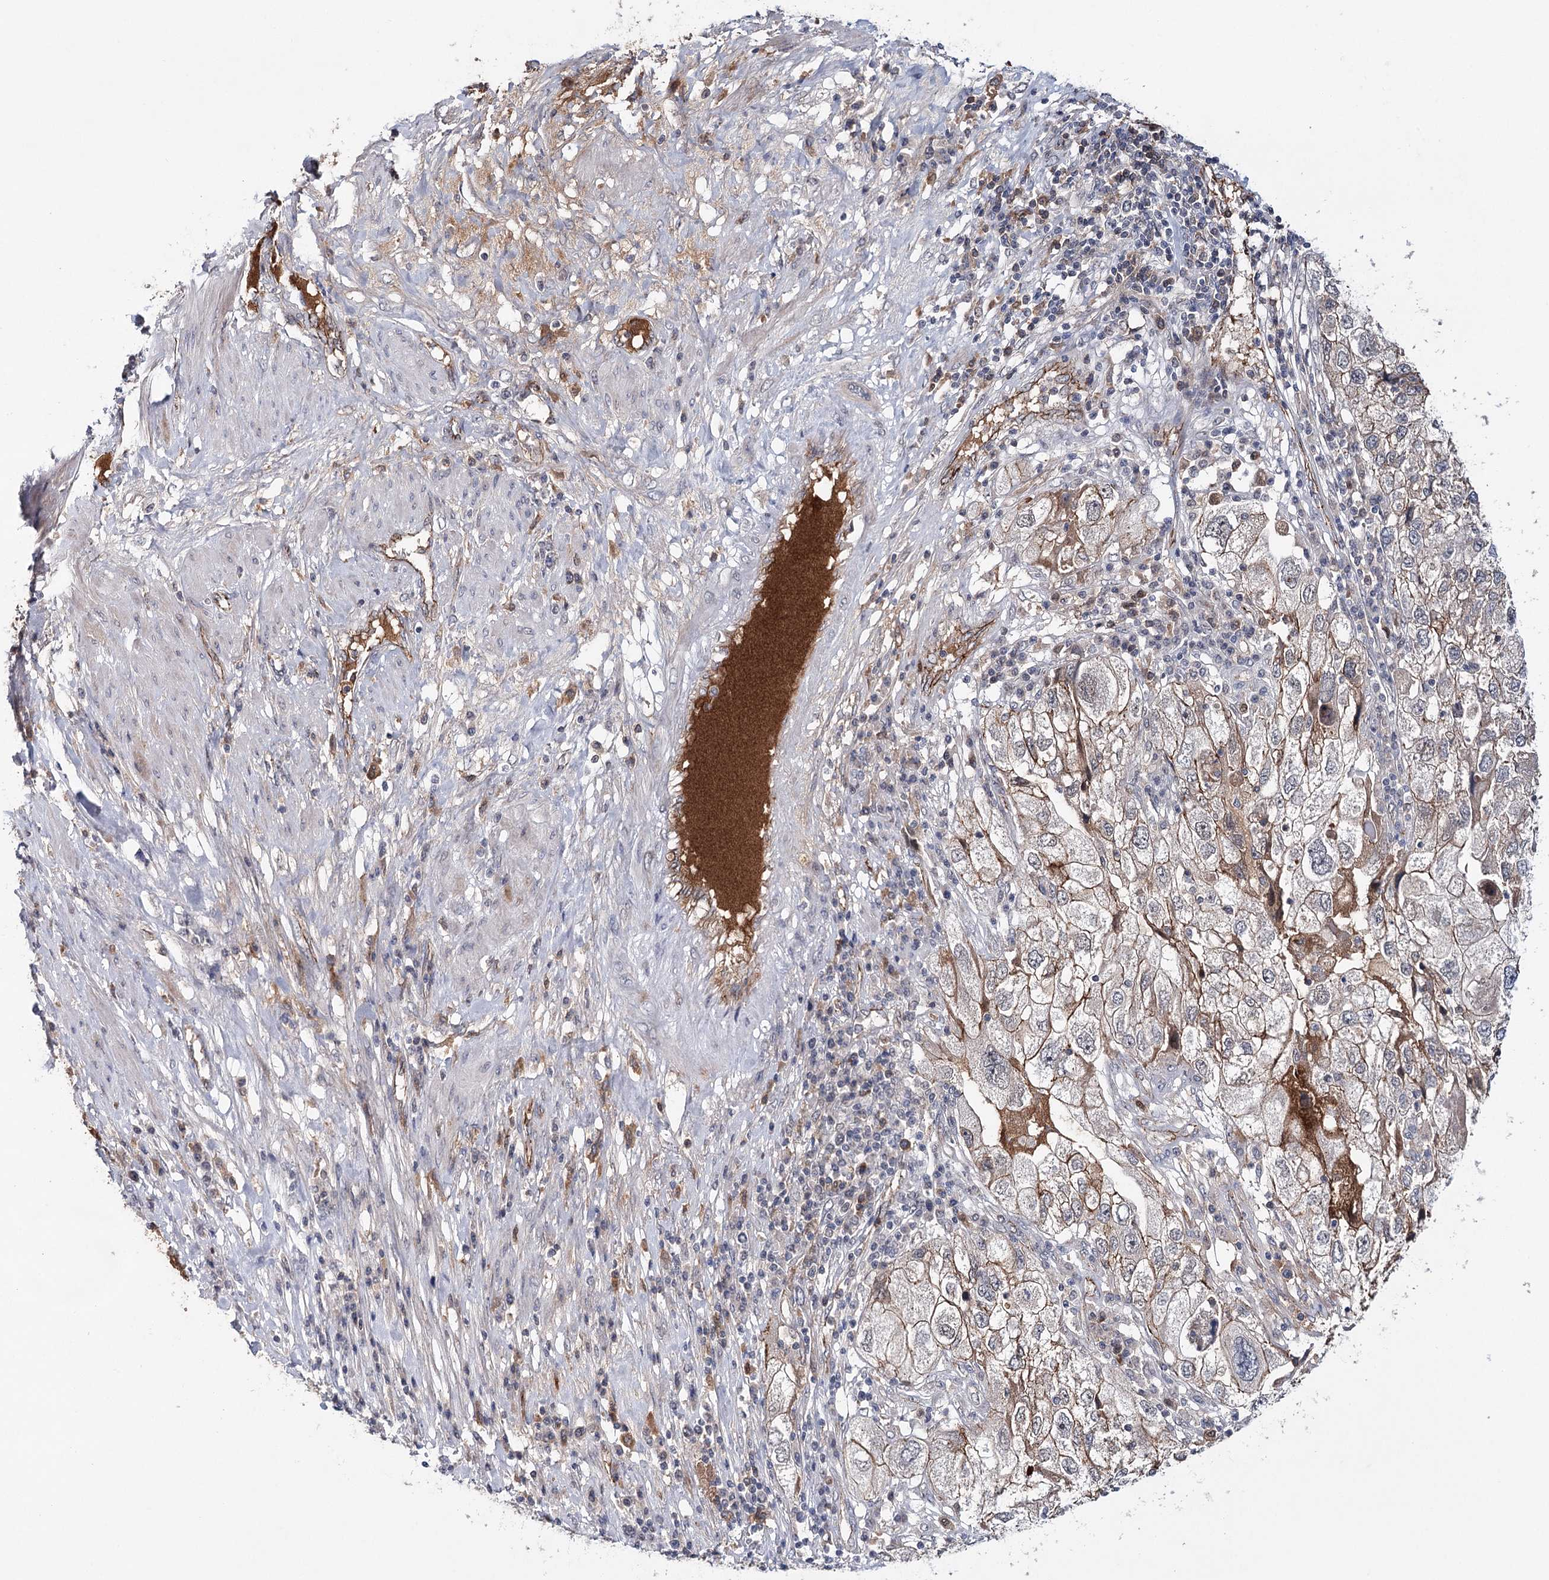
{"staining": {"intensity": "moderate", "quantity": "25%-75%", "location": "cytoplasmic/membranous"}, "tissue": "endometrial cancer", "cell_type": "Tumor cells", "image_type": "cancer", "snomed": [{"axis": "morphology", "description": "Adenocarcinoma, NOS"}, {"axis": "topography", "description": "Endometrium"}], "caption": "Endometrial cancer (adenocarcinoma) tissue demonstrates moderate cytoplasmic/membranous expression in approximately 25%-75% of tumor cells, visualized by immunohistochemistry. (brown staining indicates protein expression, while blue staining denotes nuclei).", "gene": "PKP4", "patient": {"sex": "female", "age": 49}}